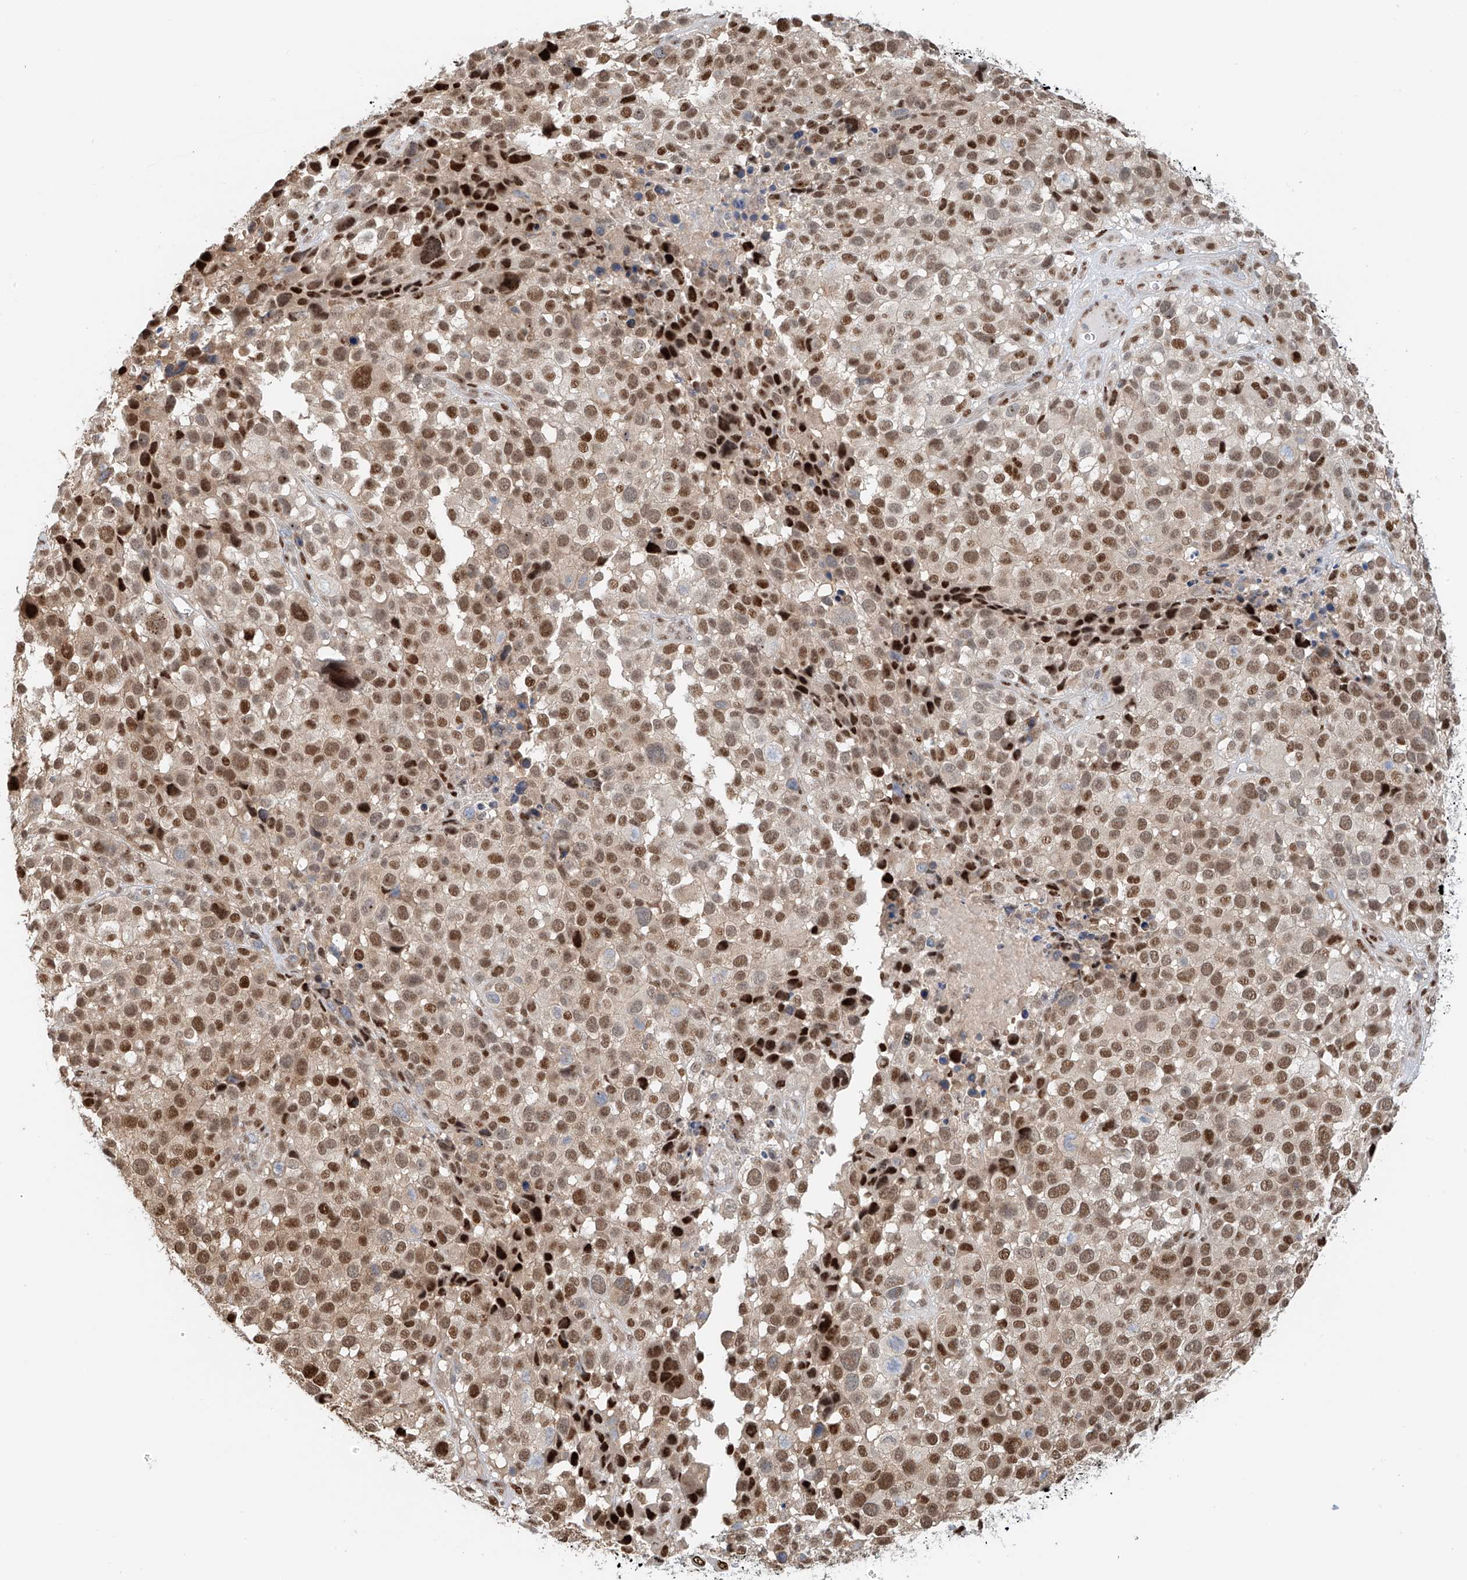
{"staining": {"intensity": "strong", "quantity": ">75%", "location": "nuclear"}, "tissue": "melanoma", "cell_type": "Tumor cells", "image_type": "cancer", "snomed": [{"axis": "morphology", "description": "Malignant melanoma, NOS"}, {"axis": "topography", "description": "Skin of trunk"}], "caption": "The image demonstrates immunohistochemical staining of malignant melanoma. There is strong nuclear expression is seen in about >75% of tumor cells.", "gene": "ZNF514", "patient": {"sex": "male", "age": 71}}